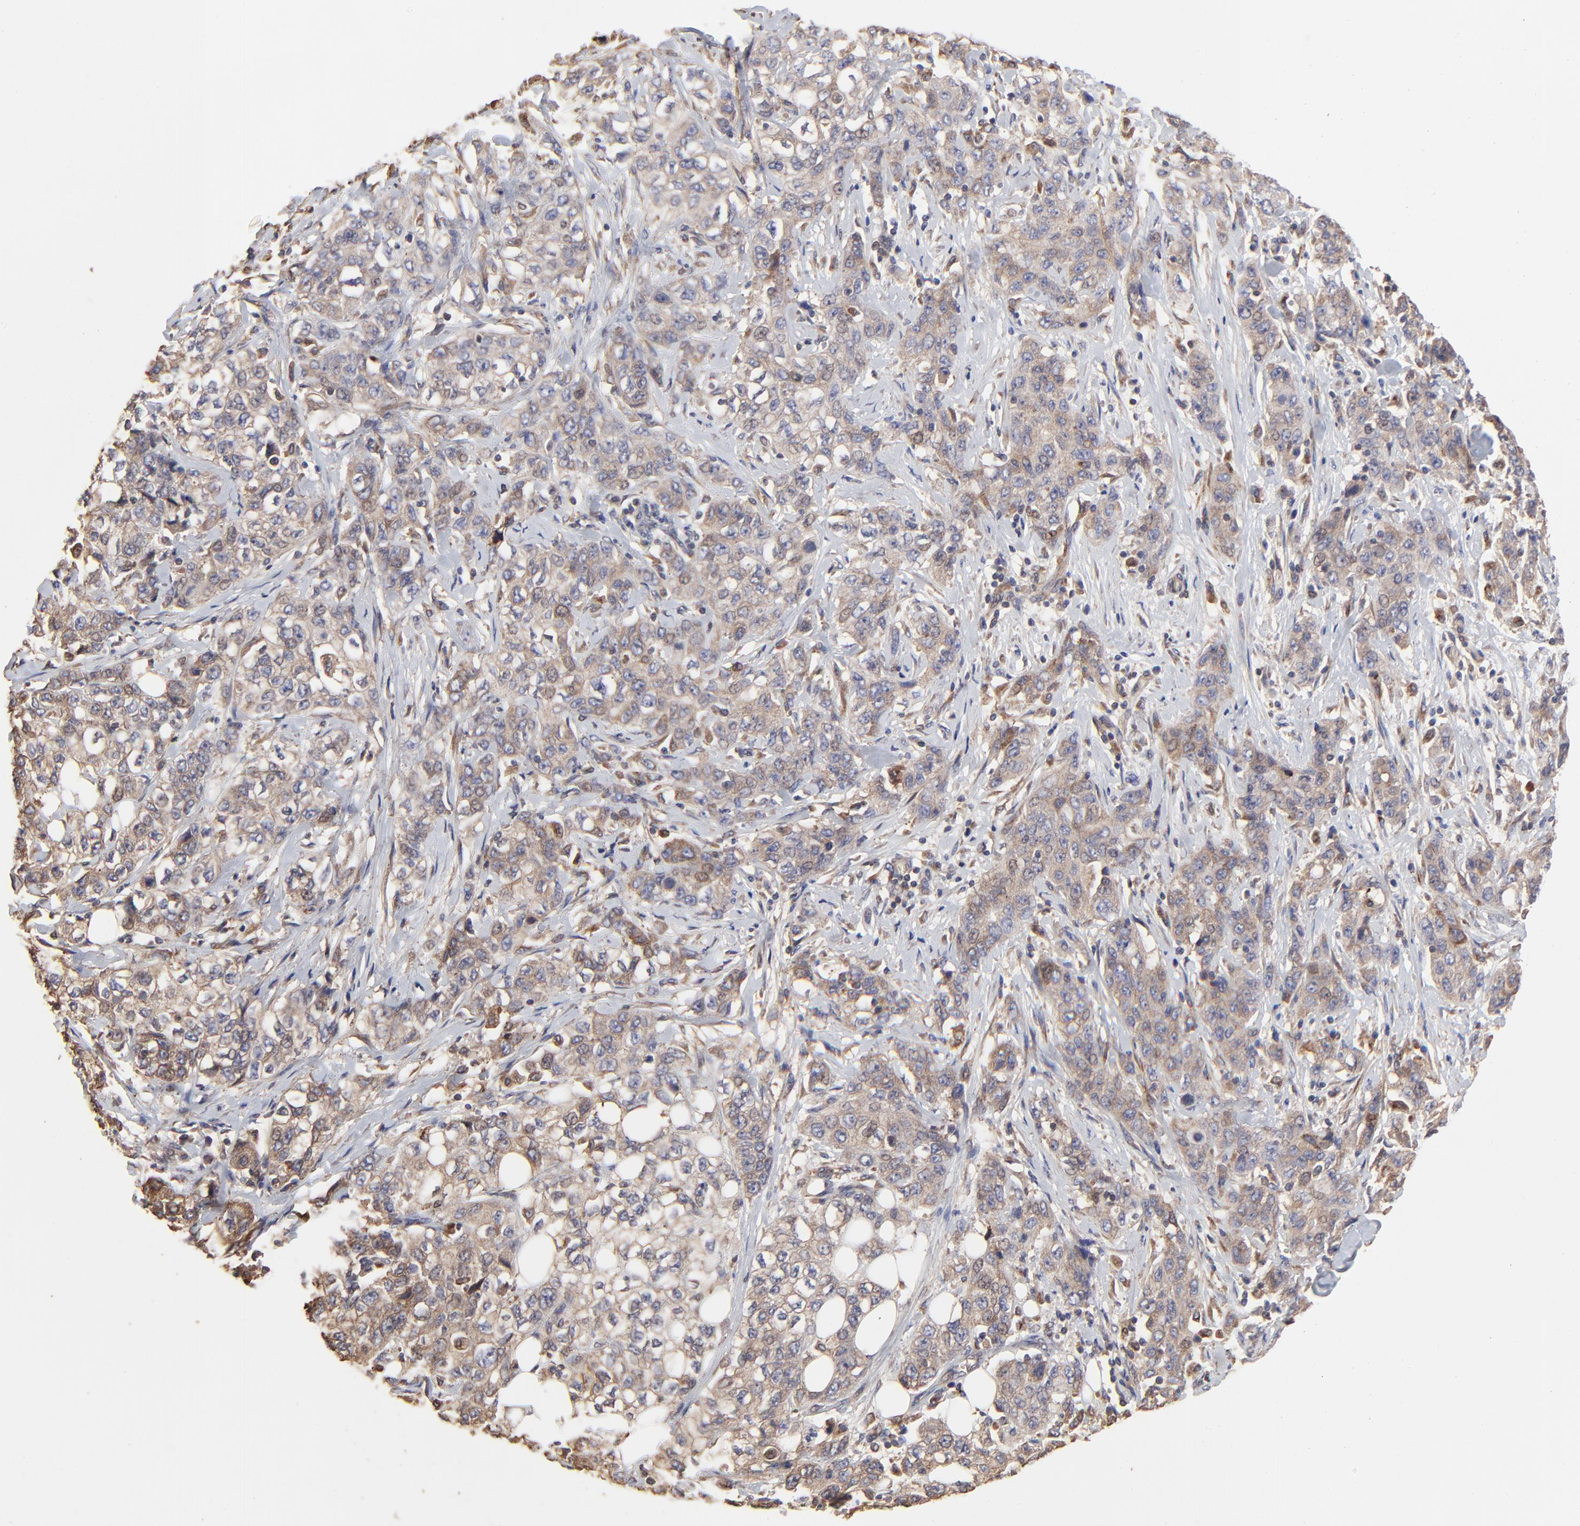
{"staining": {"intensity": "moderate", "quantity": ">75%", "location": "cytoplasmic/membranous"}, "tissue": "stomach cancer", "cell_type": "Tumor cells", "image_type": "cancer", "snomed": [{"axis": "morphology", "description": "Adenocarcinoma, NOS"}, {"axis": "topography", "description": "Stomach"}], "caption": "A high-resolution photomicrograph shows immunohistochemistry (IHC) staining of stomach cancer (adenocarcinoma), which exhibits moderate cytoplasmic/membranous expression in about >75% of tumor cells.", "gene": "ELP2", "patient": {"sex": "male", "age": 48}}